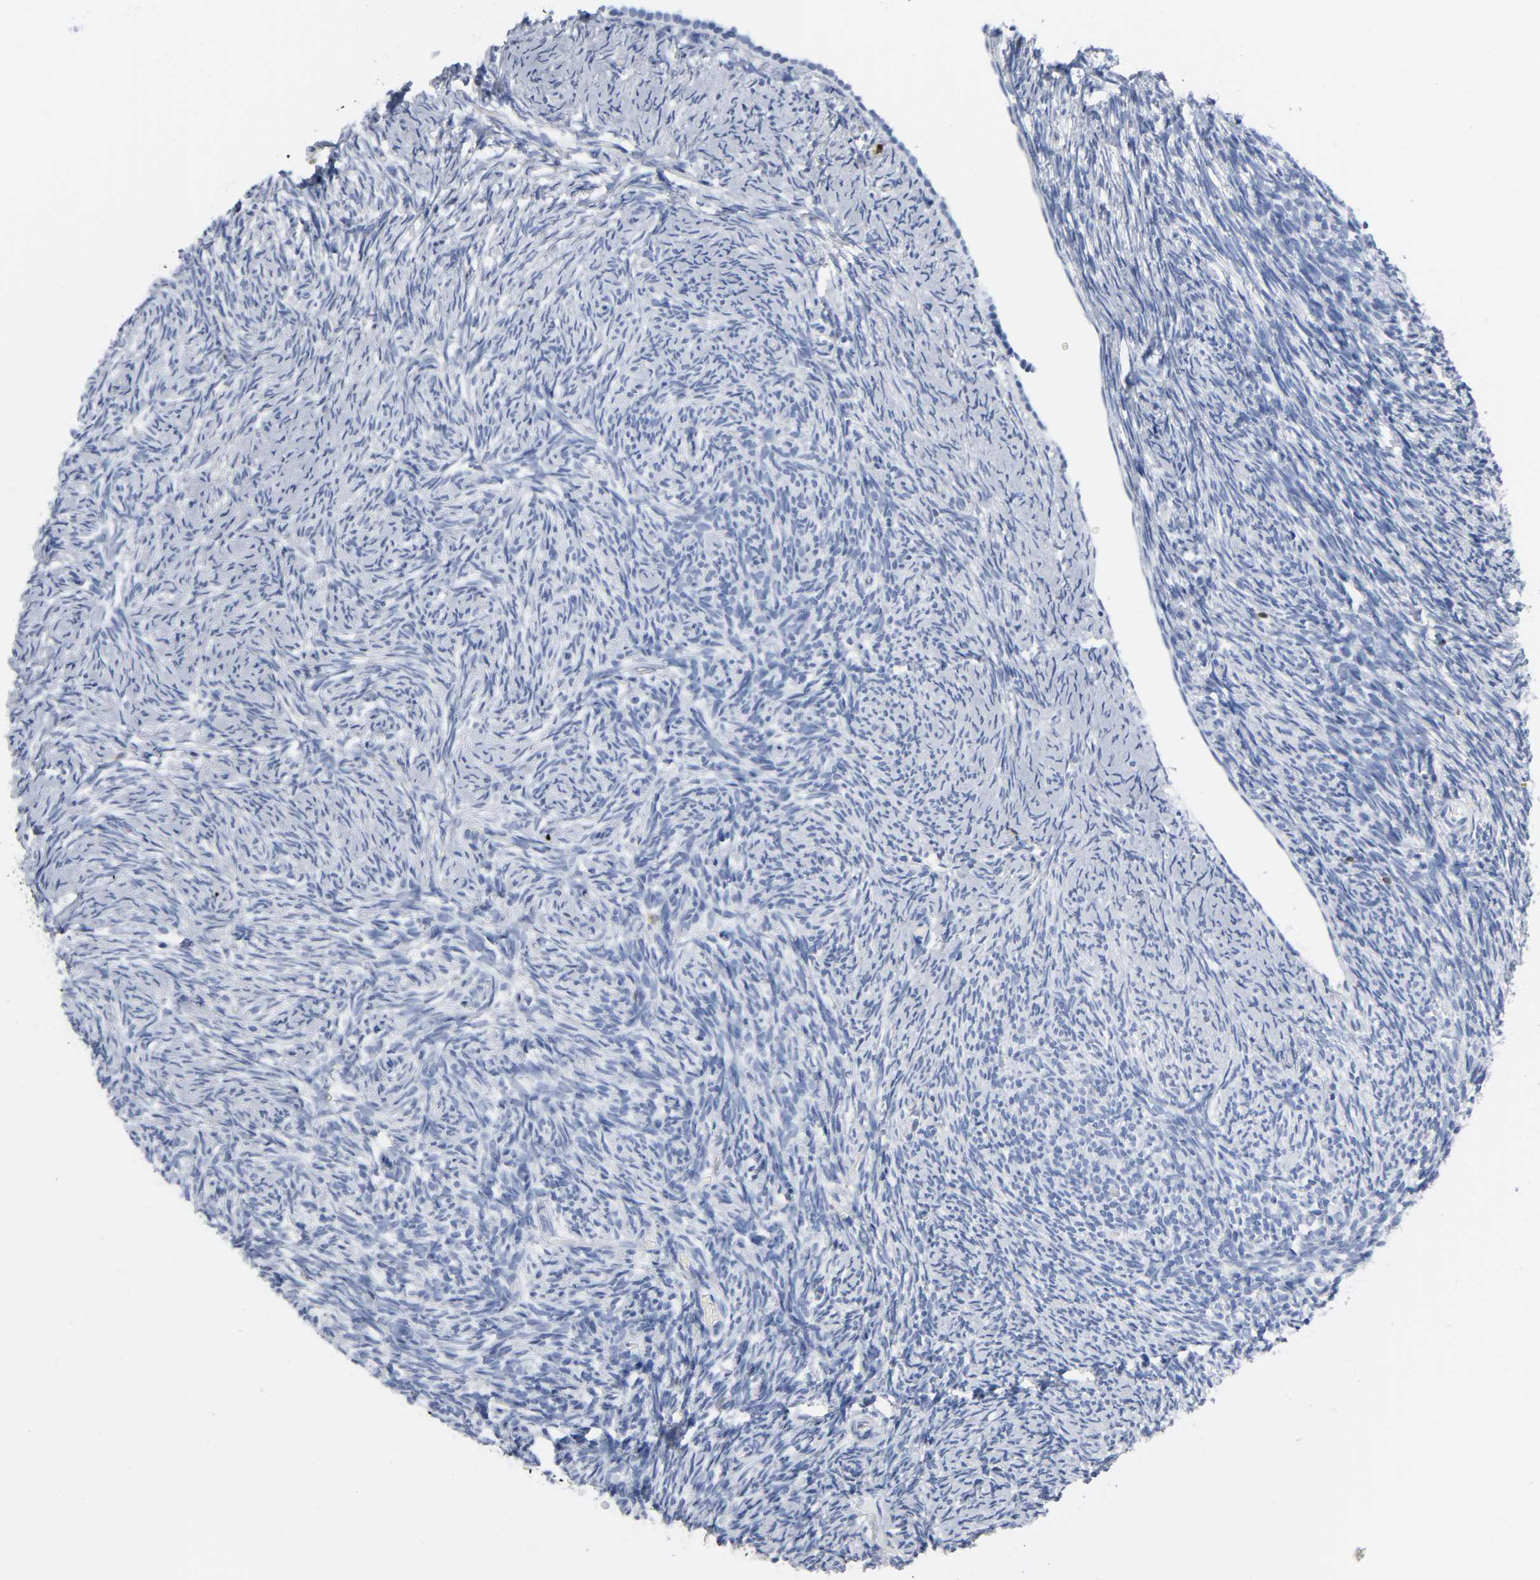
{"staining": {"intensity": "negative", "quantity": "none", "location": "none"}, "tissue": "ovary", "cell_type": "Ovarian stroma cells", "image_type": "normal", "snomed": [{"axis": "morphology", "description": "Normal tissue, NOS"}, {"axis": "topography", "description": "Ovary"}], "caption": "A high-resolution micrograph shows IHC staining of normal ovary, which shows no significant staining in ovarian stroma cells.", "gene": "DOK2", "patient": {"sex": "female", "age": 60}}